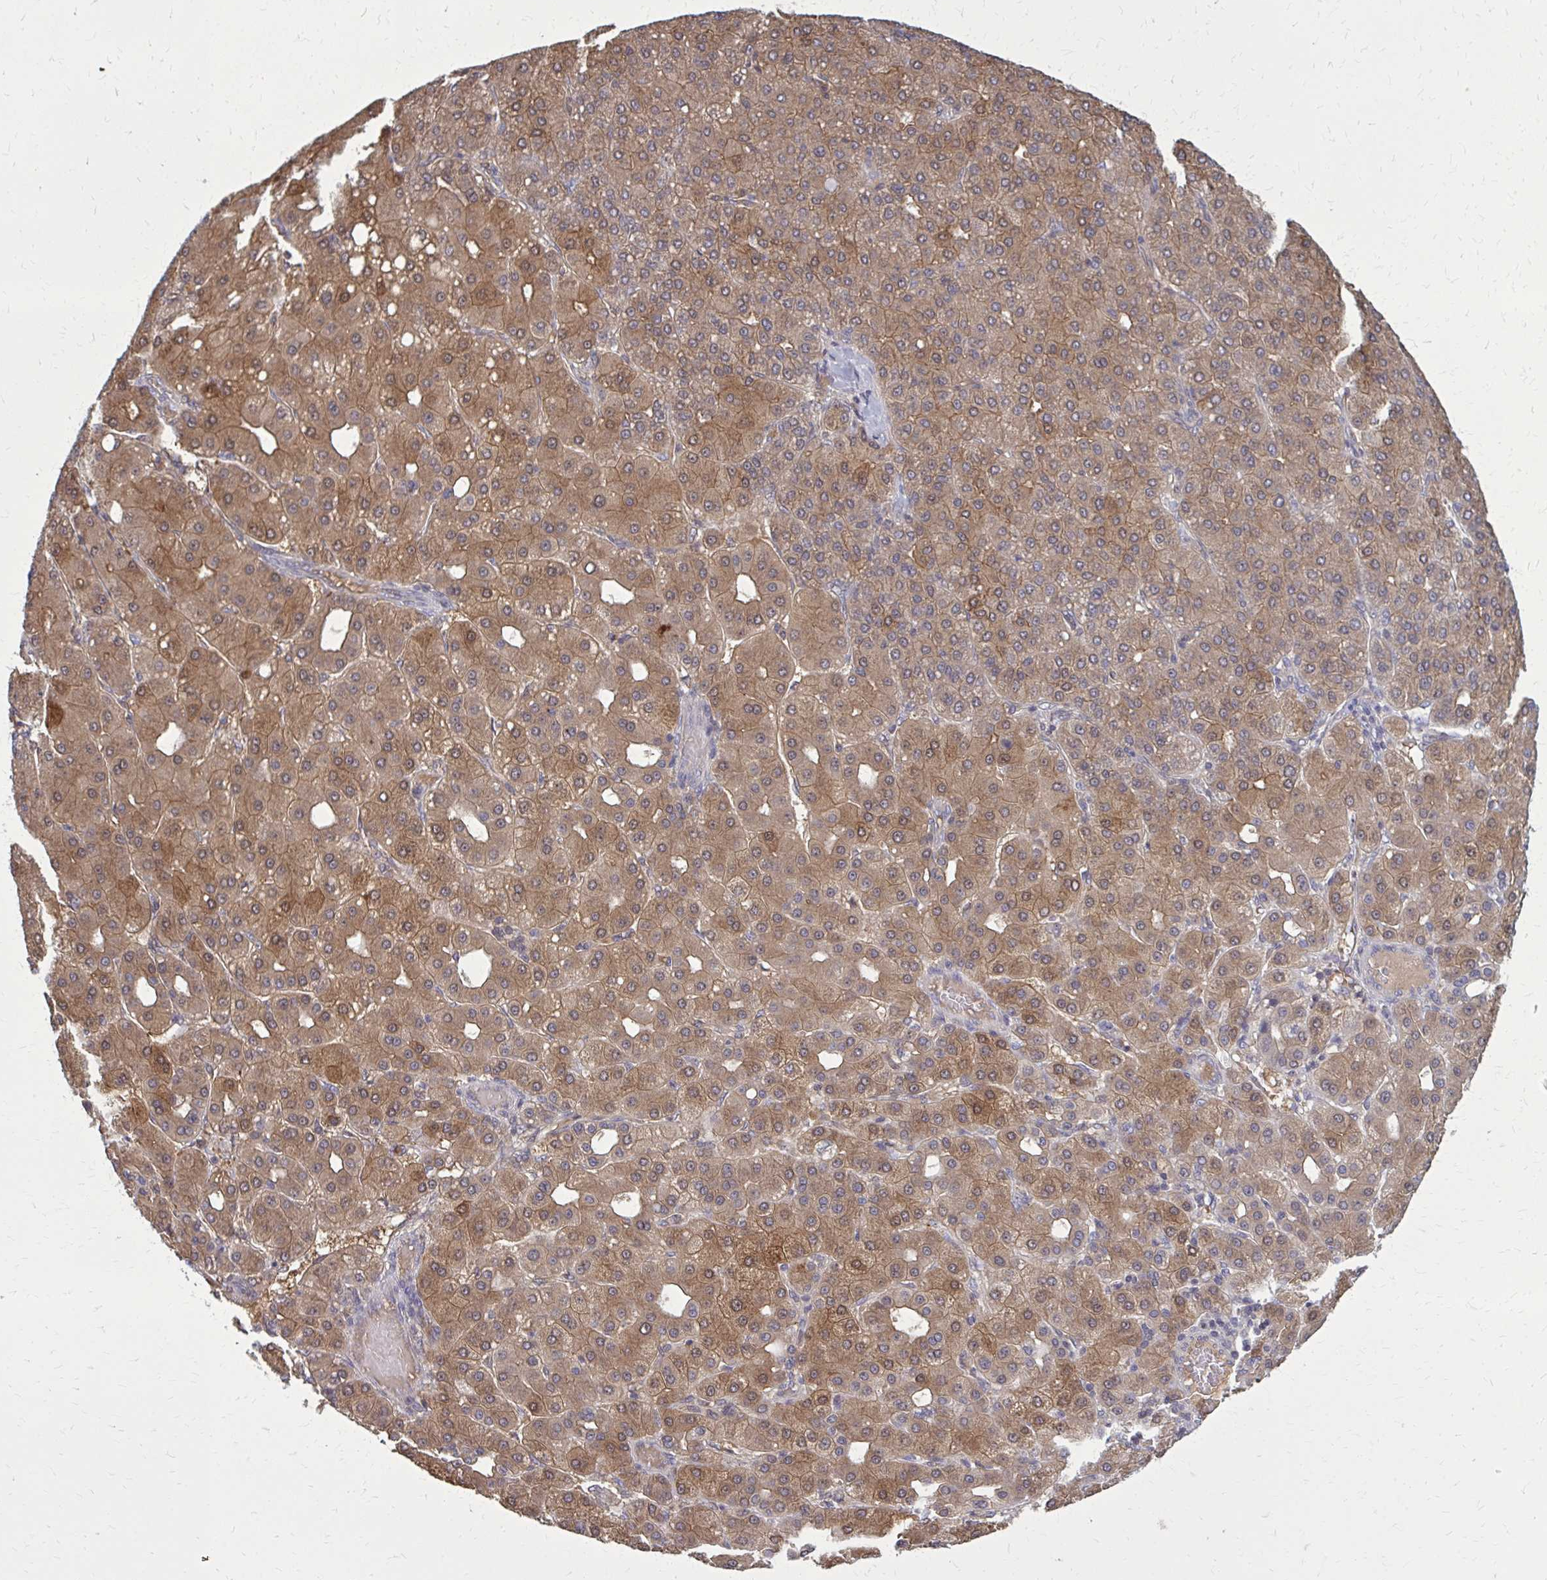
{"staining": {"intensity": "moderate", "quantity": ">75%", "location": "cytoplasmic/membranous"}, "tissue": "liver cancer", "cell_type": "Tumor cells", "image_type": "cancer", "snomed": [{"axis": "morphology", "description": "Carcinoma, Hepatocellular, NOS"}, {"axis": "topography", "description": "Liver"}], "caption": "An image of human hepatocellular carcinoma (liver) stained for a protein exhibits moderate cytoplasmic/membranous brown staining in tumor cells. The staining is performed using DAB brown chromogen to label protein expression. The nuclei are counter-stained blue using hematoxylin.", "gene": "DBI", "patient": {"sex": "male", "age": 65}}